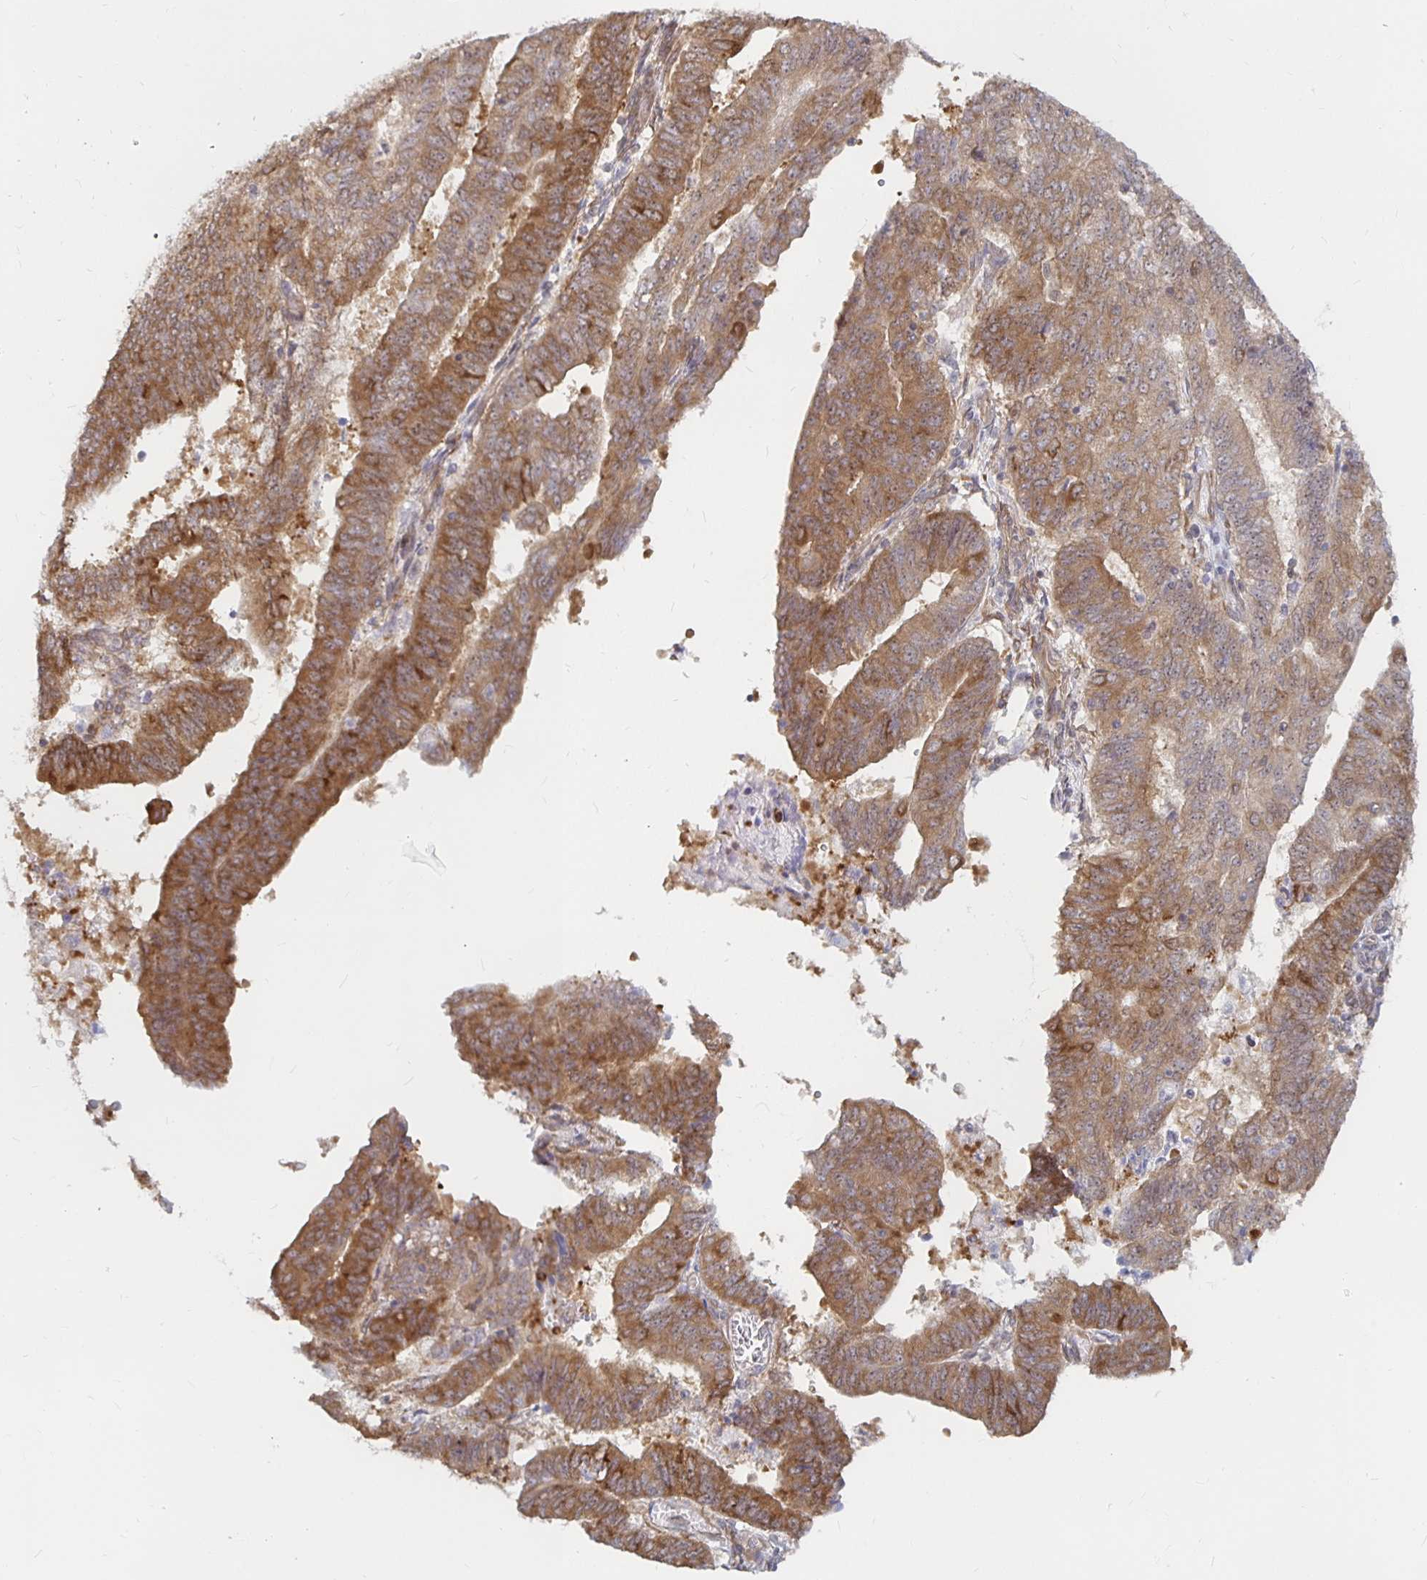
{"staining": {"intensity": "moderate", "quantity": ">75%", "location": "cytoplasmic/membranous"}, "tissue": "endometrial cancer", "cell_type": "Tumor cells", "image_type": "cancer", "snomed": [{"axis": "morphology", "description": "Adenocarcinoma, NOS"}, {"axis": "topography", "description": "Endometrium"}], "caption": "Endometrial adenocarcinoma tissue reveals moderate cytoplasmic/membranous staining in about >75% of tumor cells, visualized by immunohistochemistry.", "gene": "PDAP1", "patient": {"sex": "female", "age": 82}}